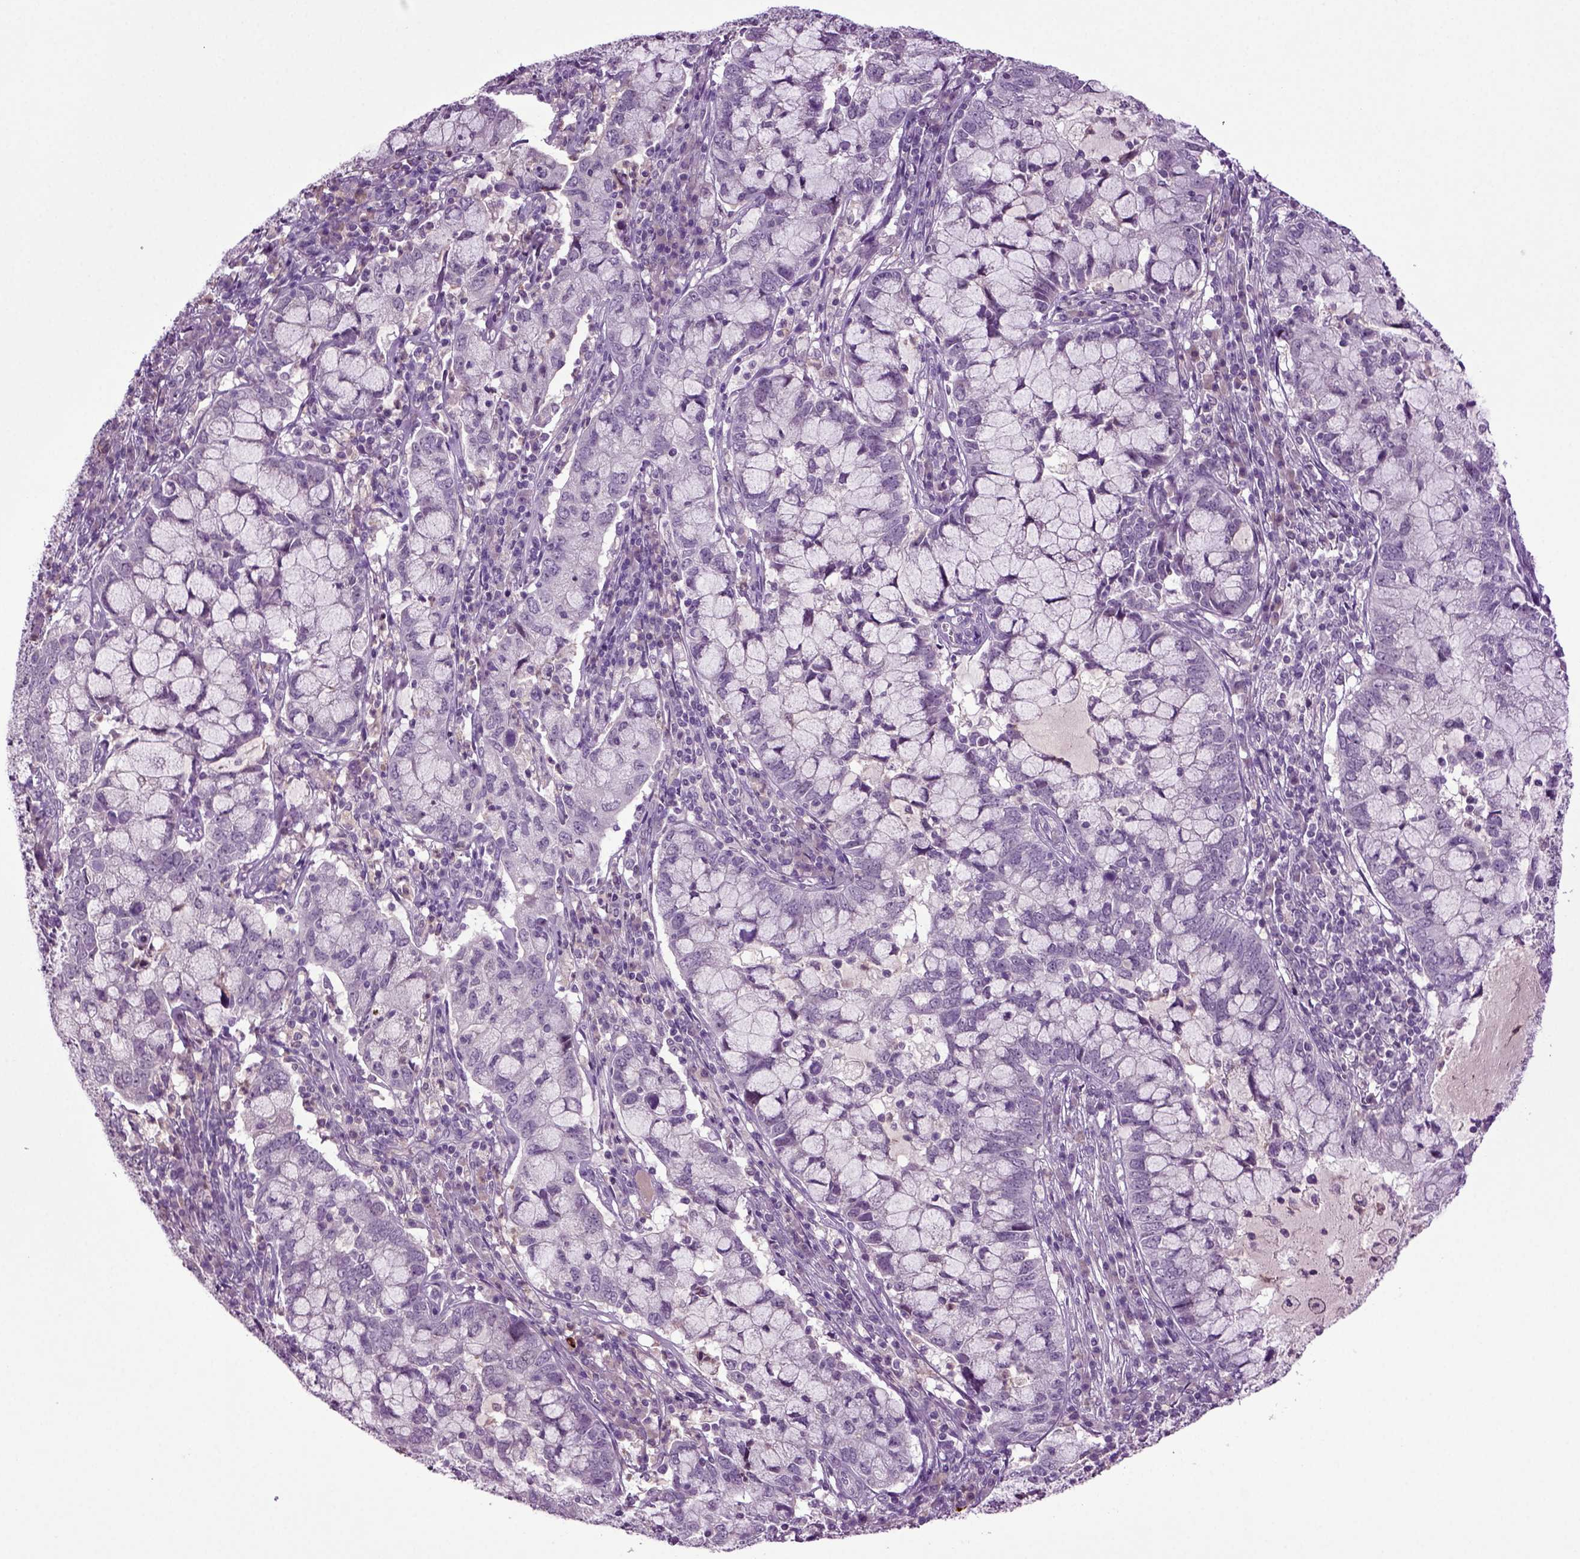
{"staining": {"intensity": "negative", "quantity": "none", "location": "none"}, "tissue": "cervical cancer", "cell_type": "Tumor cells", "image_type": "cancer", "snomed": [{"axis": "morphology", "description": "Adenocarcinoma, NOS"}, {"axis": "topography", "description": "Cervix"}], "caption": "The photomicrograph demonstrates no staining of tumor cells in adenocarcinoma (cervical). Brightfield microscopy of immunohistochemistry stained with DAB (brown) and hematoxylin (blue), captured at high magnification.", "gene": "FGF11", "patient": {"sex": "female", "age": 40}}